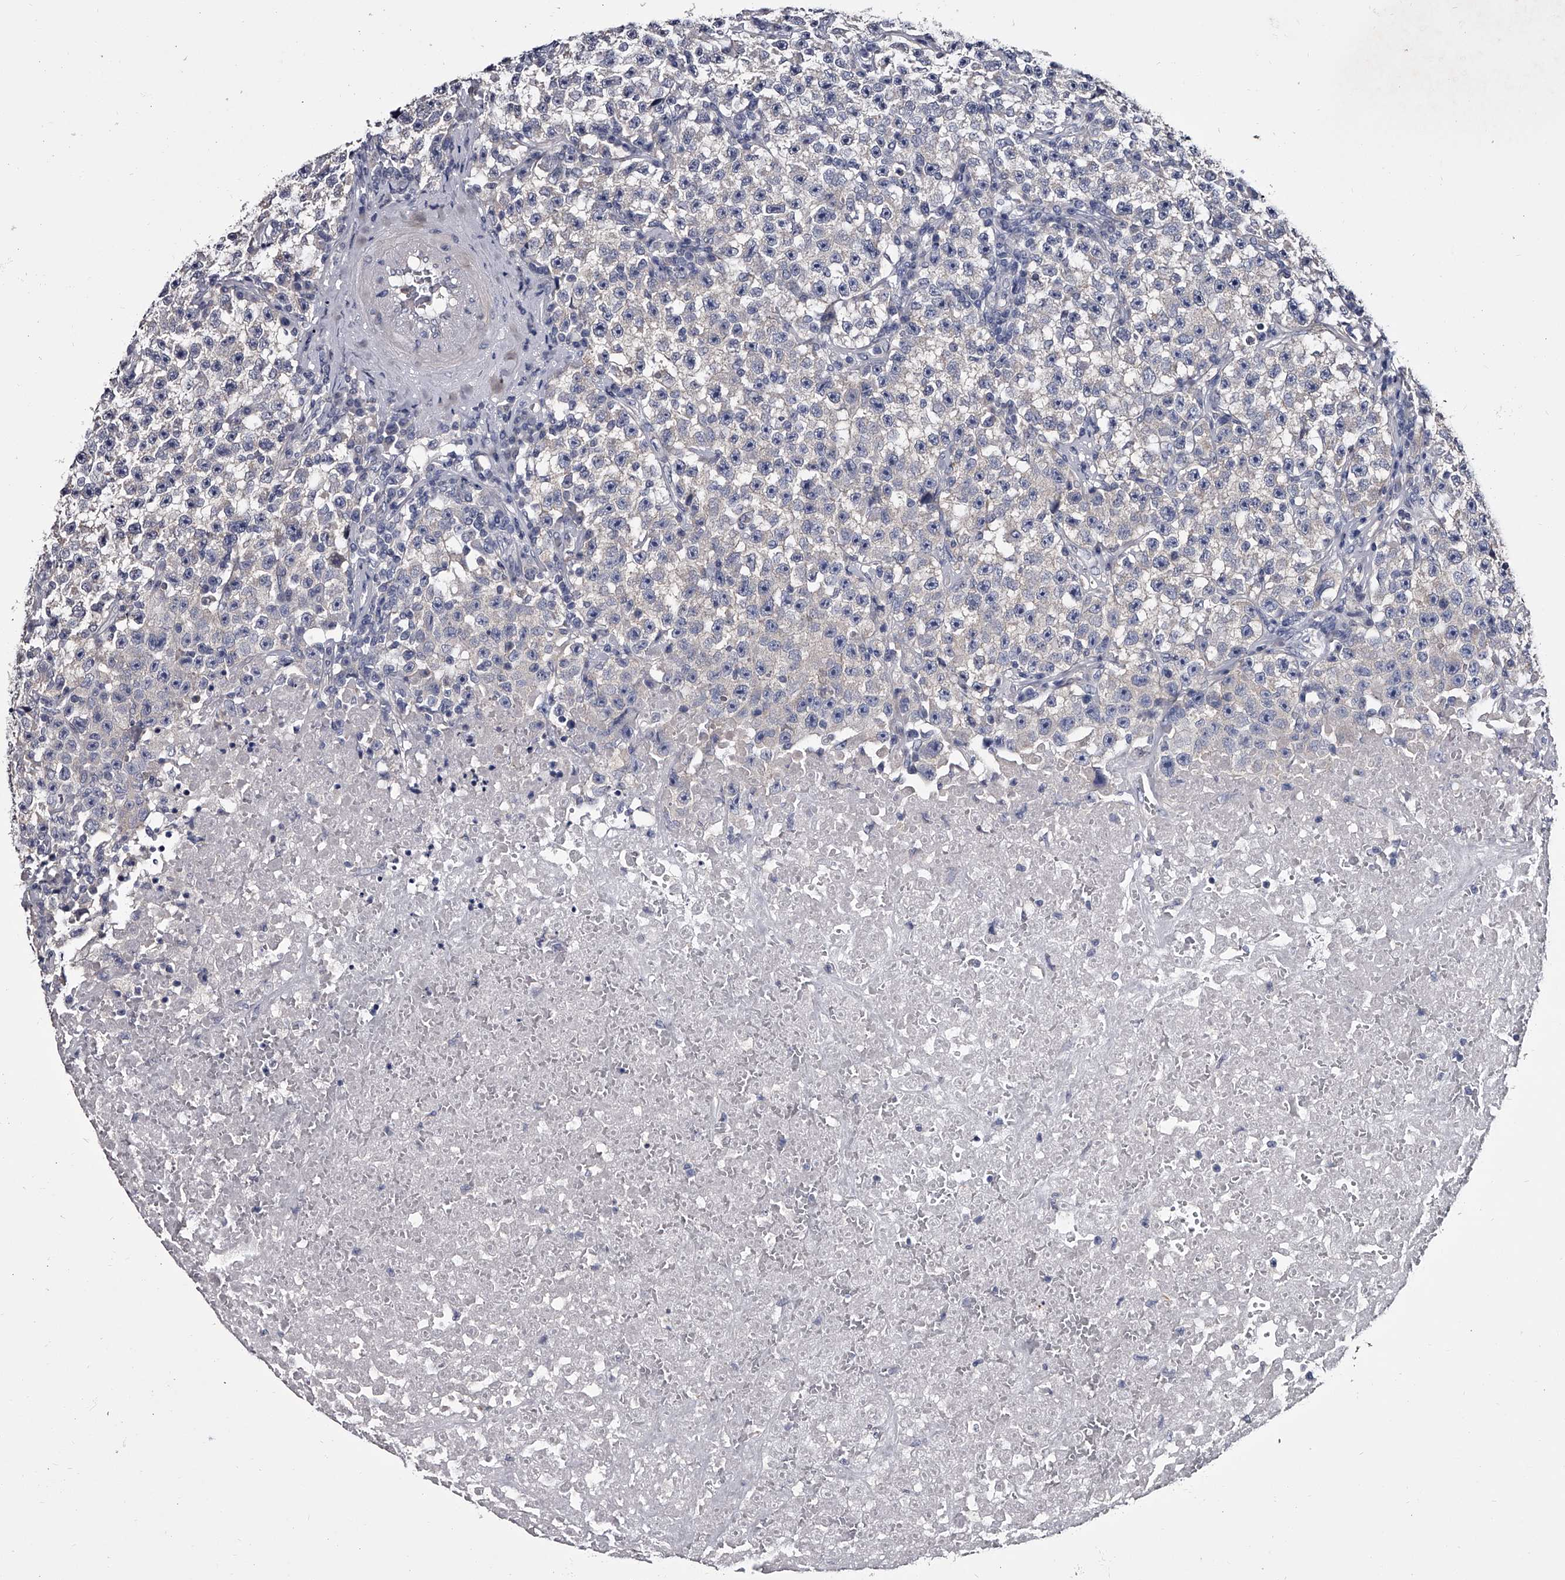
{"staining": {"intensity": "negative", "quantity": "none", "location": "none"}, "tissue": "testis cancer", "cell_type": "Tumor cells", "image_type": "cancer", "snomed": [{"axis": "morphology", "description": "Seminoma, NOS"}, {"axis": "topography", "description": "Testis"}], "caption": "This is an IHC histopathology image of human testis cancer. There is no positivity in tumor cells.", "gene": "GAPVD1", "patient": {"sex": "male", "age": 22}}